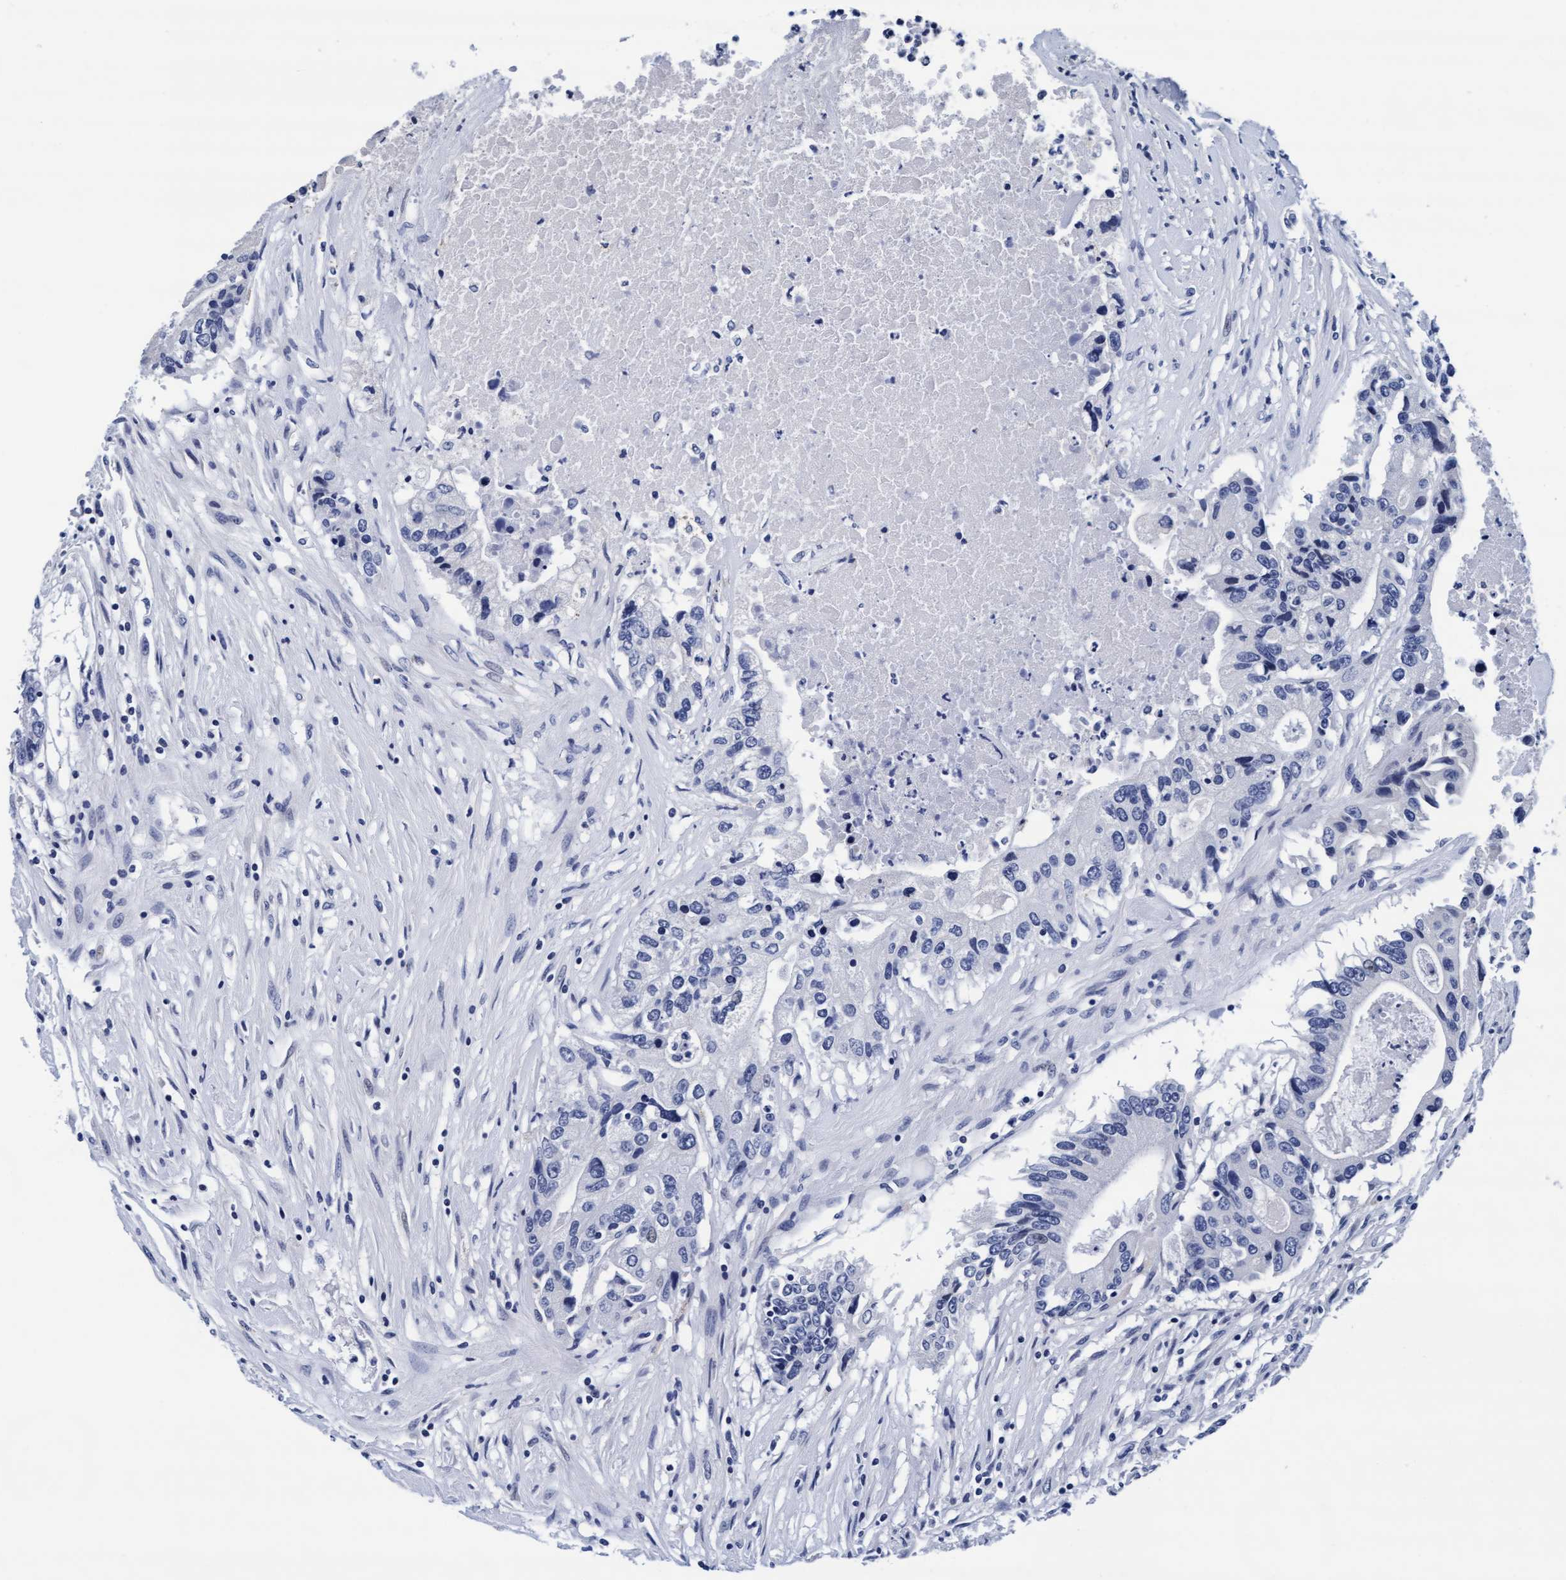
{"staining": {"intensity": "negative", "quantity": "none", "location": "none"}, "tissue": "colorectal cancer", "cell_type": "Tumor cells", "image_type": "cancer", "snomed": [{"axis": "morphology", "description": "Adenocarcinoma, NOS"}, {"axis": "topography", "description": "Colon"}], "caption": "This is an immunohistochemistry (IHC) histopathology image of human colorectal adenocarcinoma. There is no positivity in tumor cells.", "gene": "ARSG", "patient": {"sex": "female", "age": 77}}